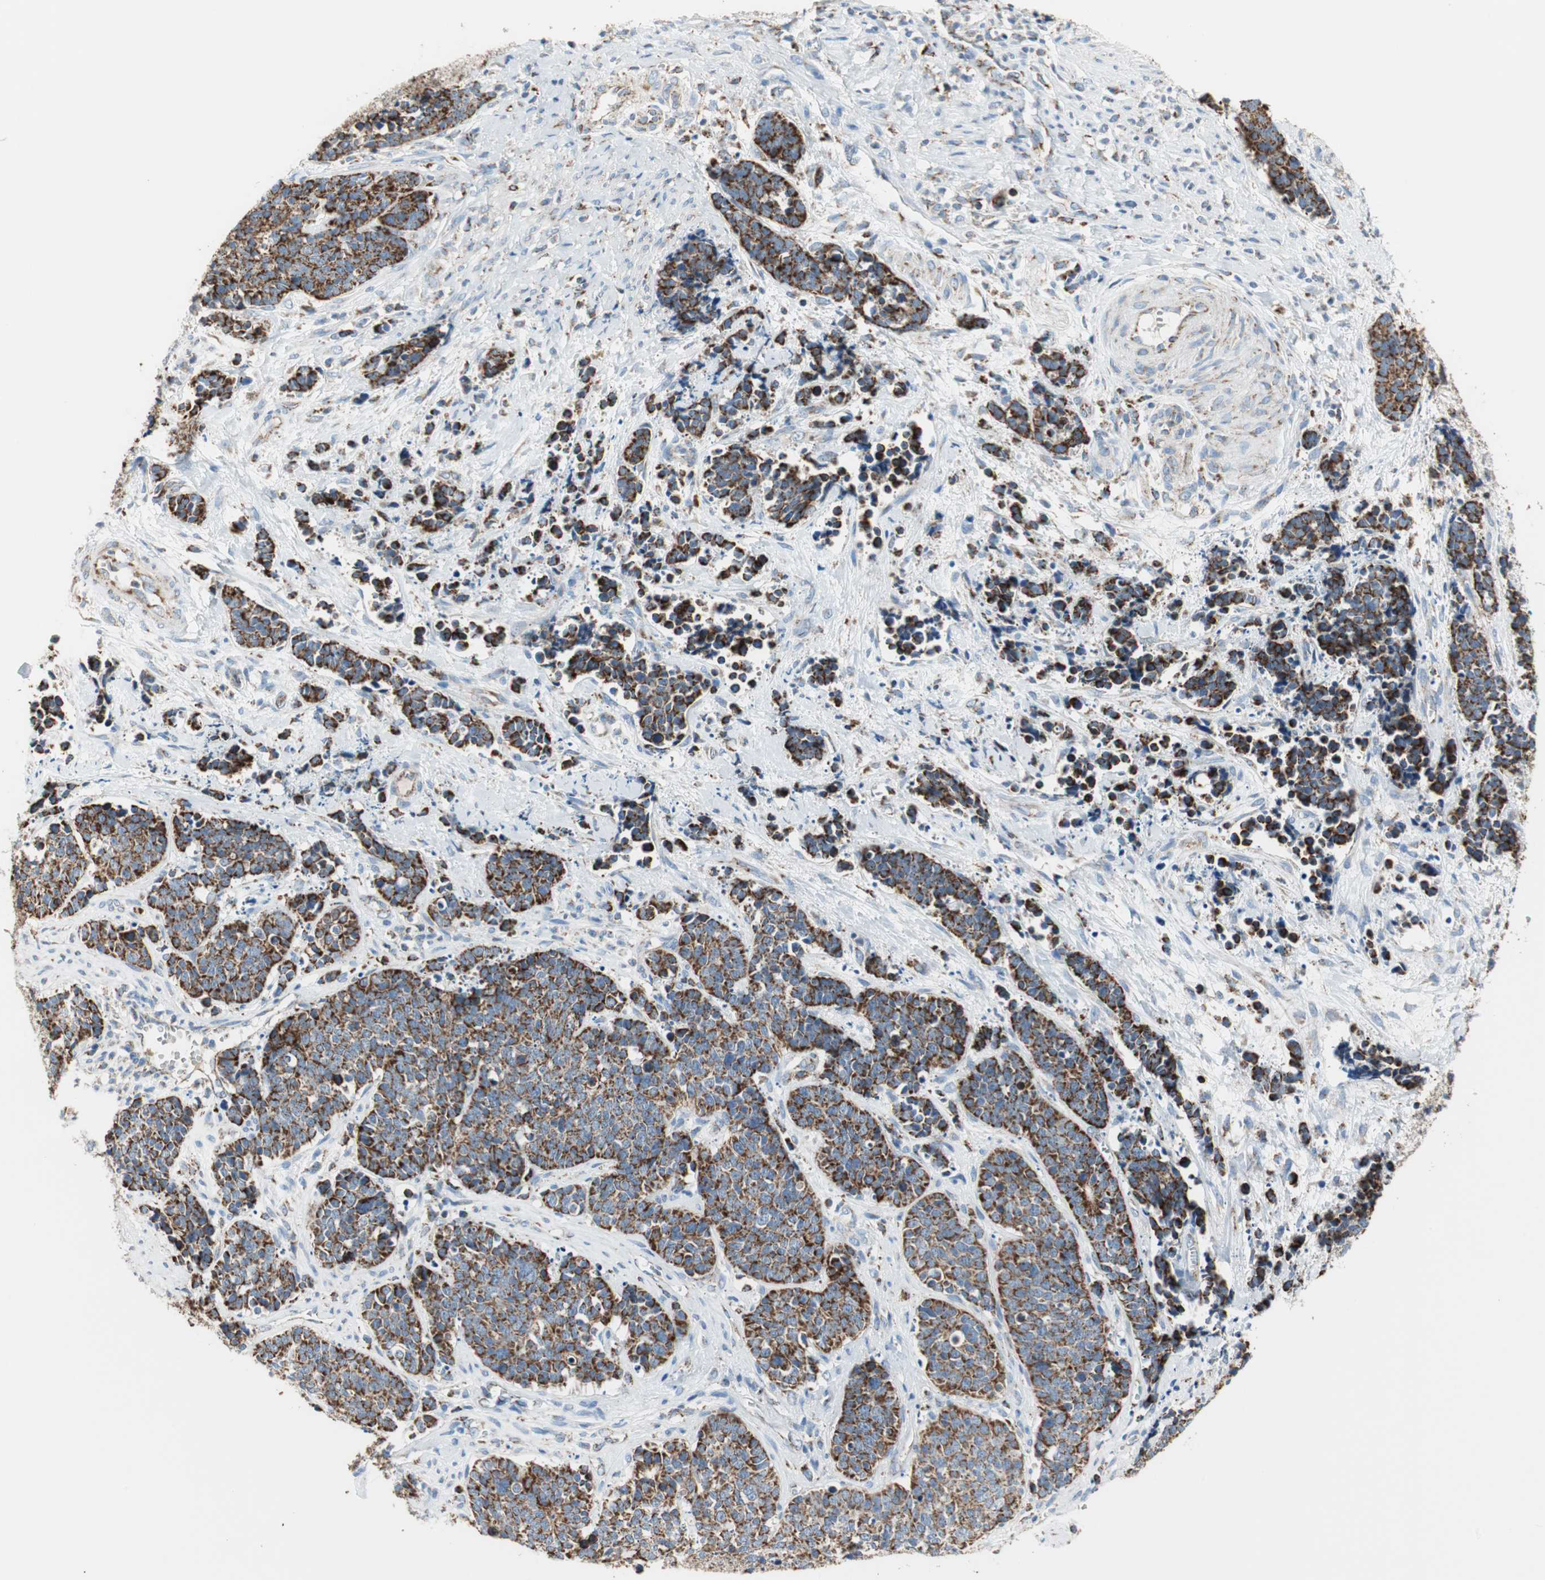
{"staining": {"intensity": "strong", "quantity": ">75%", "location": "cytoplasmic/membranous"}, "tissue": "cervical cancer", "cell_type": "Tumor cells", "image_type": "cancer", "snomed": [{"axis": "morphology", "description": "Squamous cell carcinoma, NOS"}, {"axis": "topography", "description": "Cervix"}], "caption": "A high-resolution micrograph shows IHC staining of cervical cancer (squamous cell carcinoma), which exhibits strong cytoplasmic/membranous staining in approximately >75% of tumor cells.", "gene": "TST", "patient": {"sex": "female", "age": 35}}